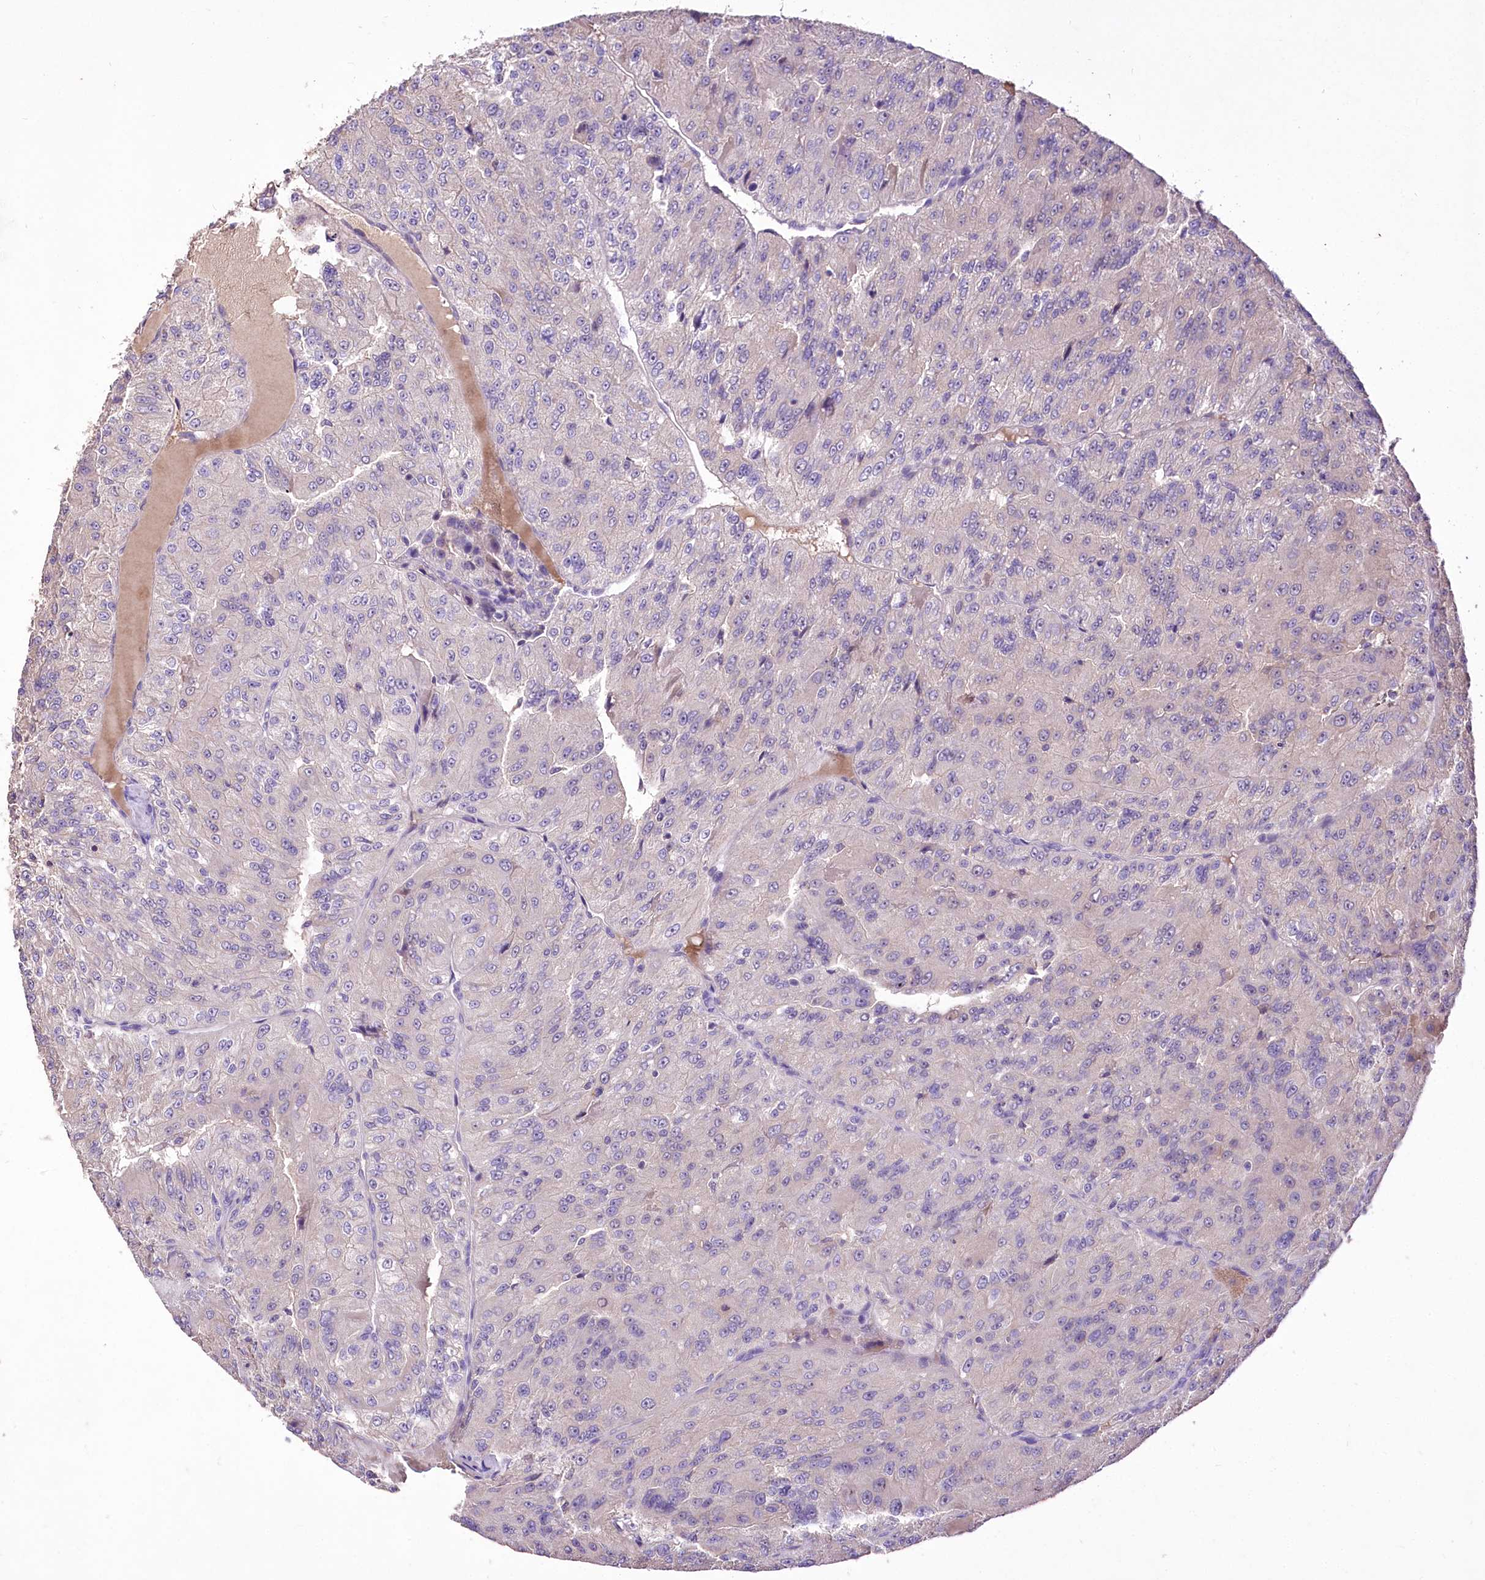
{"staining": {"intensity": "negative", "quantity": "none", "location": "none"}, "tissue": "renal cancer", "cell_type": "Tumor cells", "image_type": "cancer", "snomed": [{"axis": "morphology", "description": "Adenocarcinoma, NOS"}, {"axis": "topography", "description": "Kidney"}], "caption": "Tumor cells are negative for protein expression in human renal cancer.", "gene": "PCYOX1L", "patient": {"sex": "female", "age": 63}}